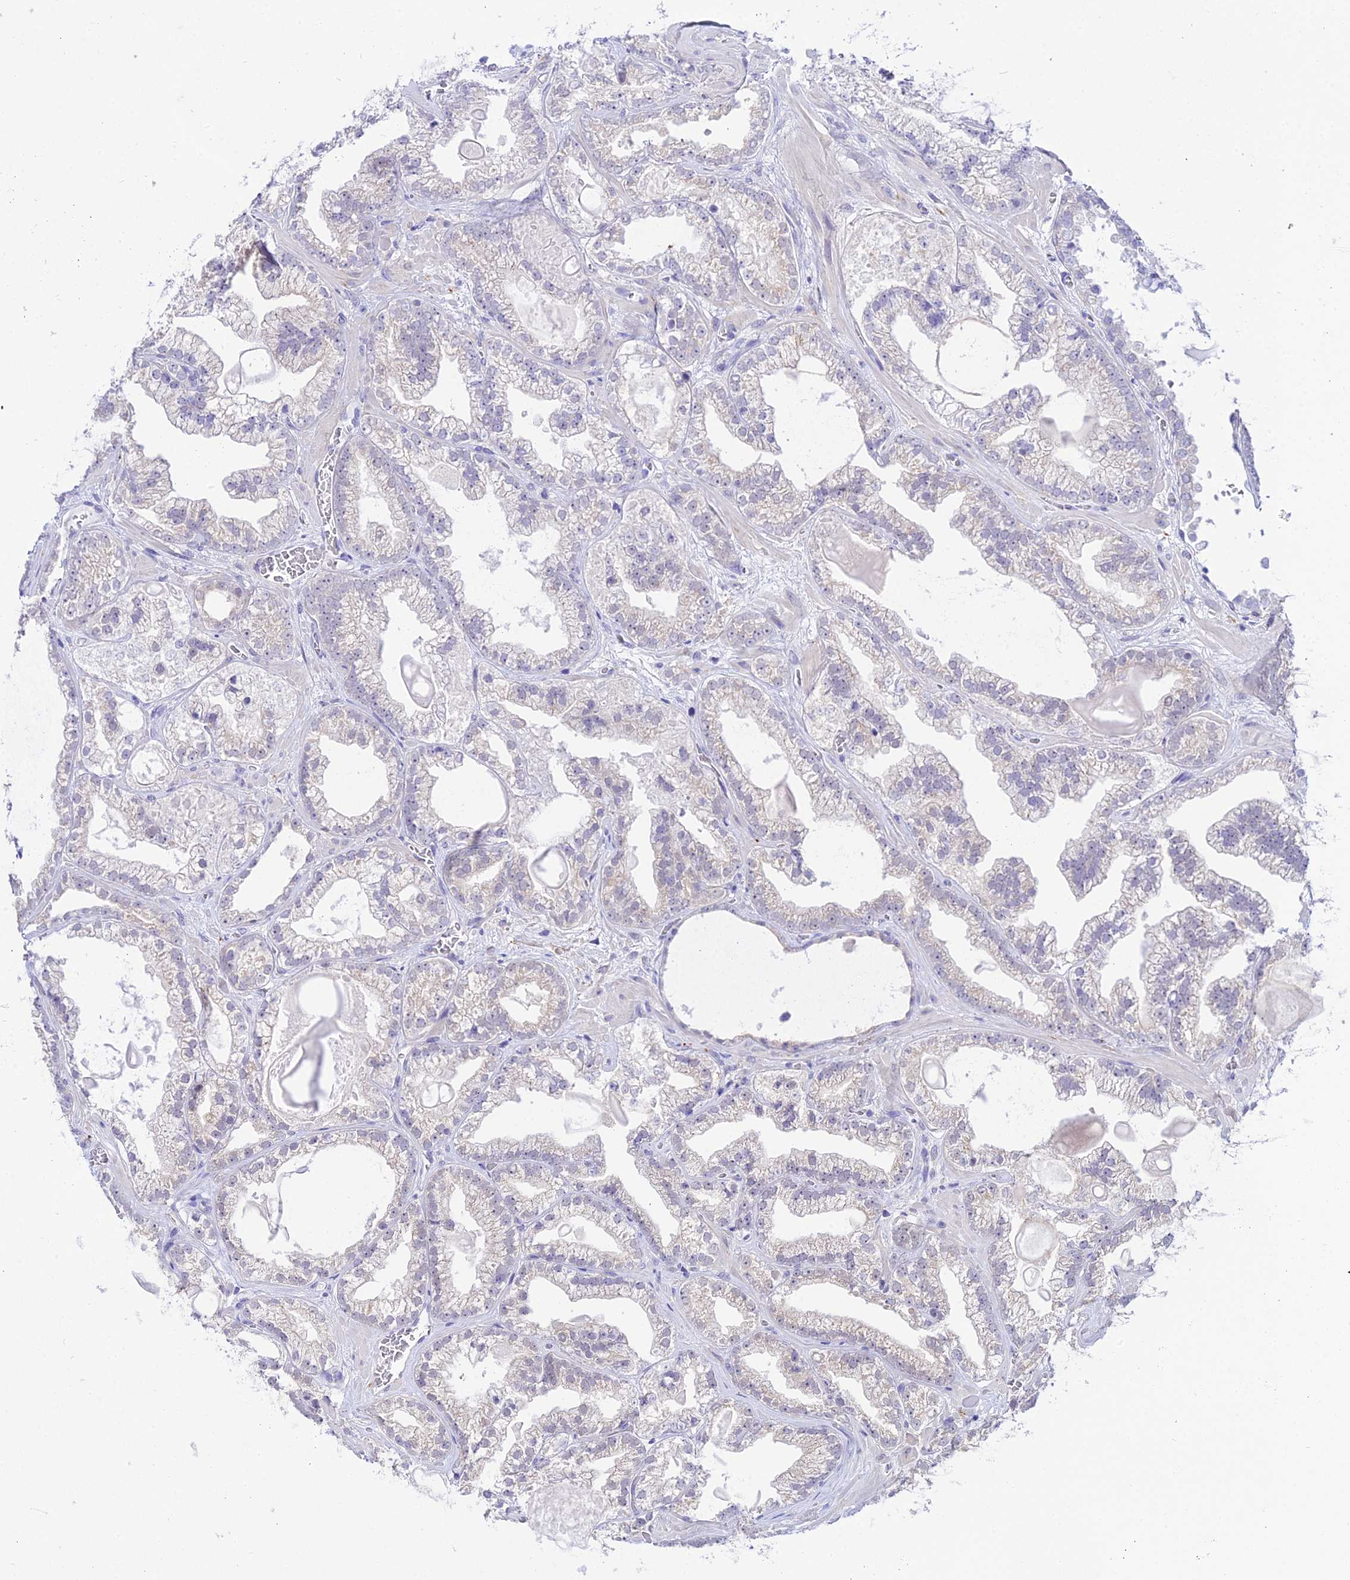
{"staining": {"intensity": "negative", "quantity": "none", "location": "none"}, "tissue": "prostate cancer", "cell_type": "Tumor cells", "image_type": "cancer", "snomed": [{"axis": "morphology", "description": "Adenocarcinoma, Low grade"}, {"axis": "topography", "description": "Prostate"}], "caption": "This is an immunohistochemistry (IHC) photomicrograph of low-grade adenocarcinoma (prostate). There is no expression in tumor cells.", "gene": "ATG16L2", "patient": {"sex": "male", "age": 57}}